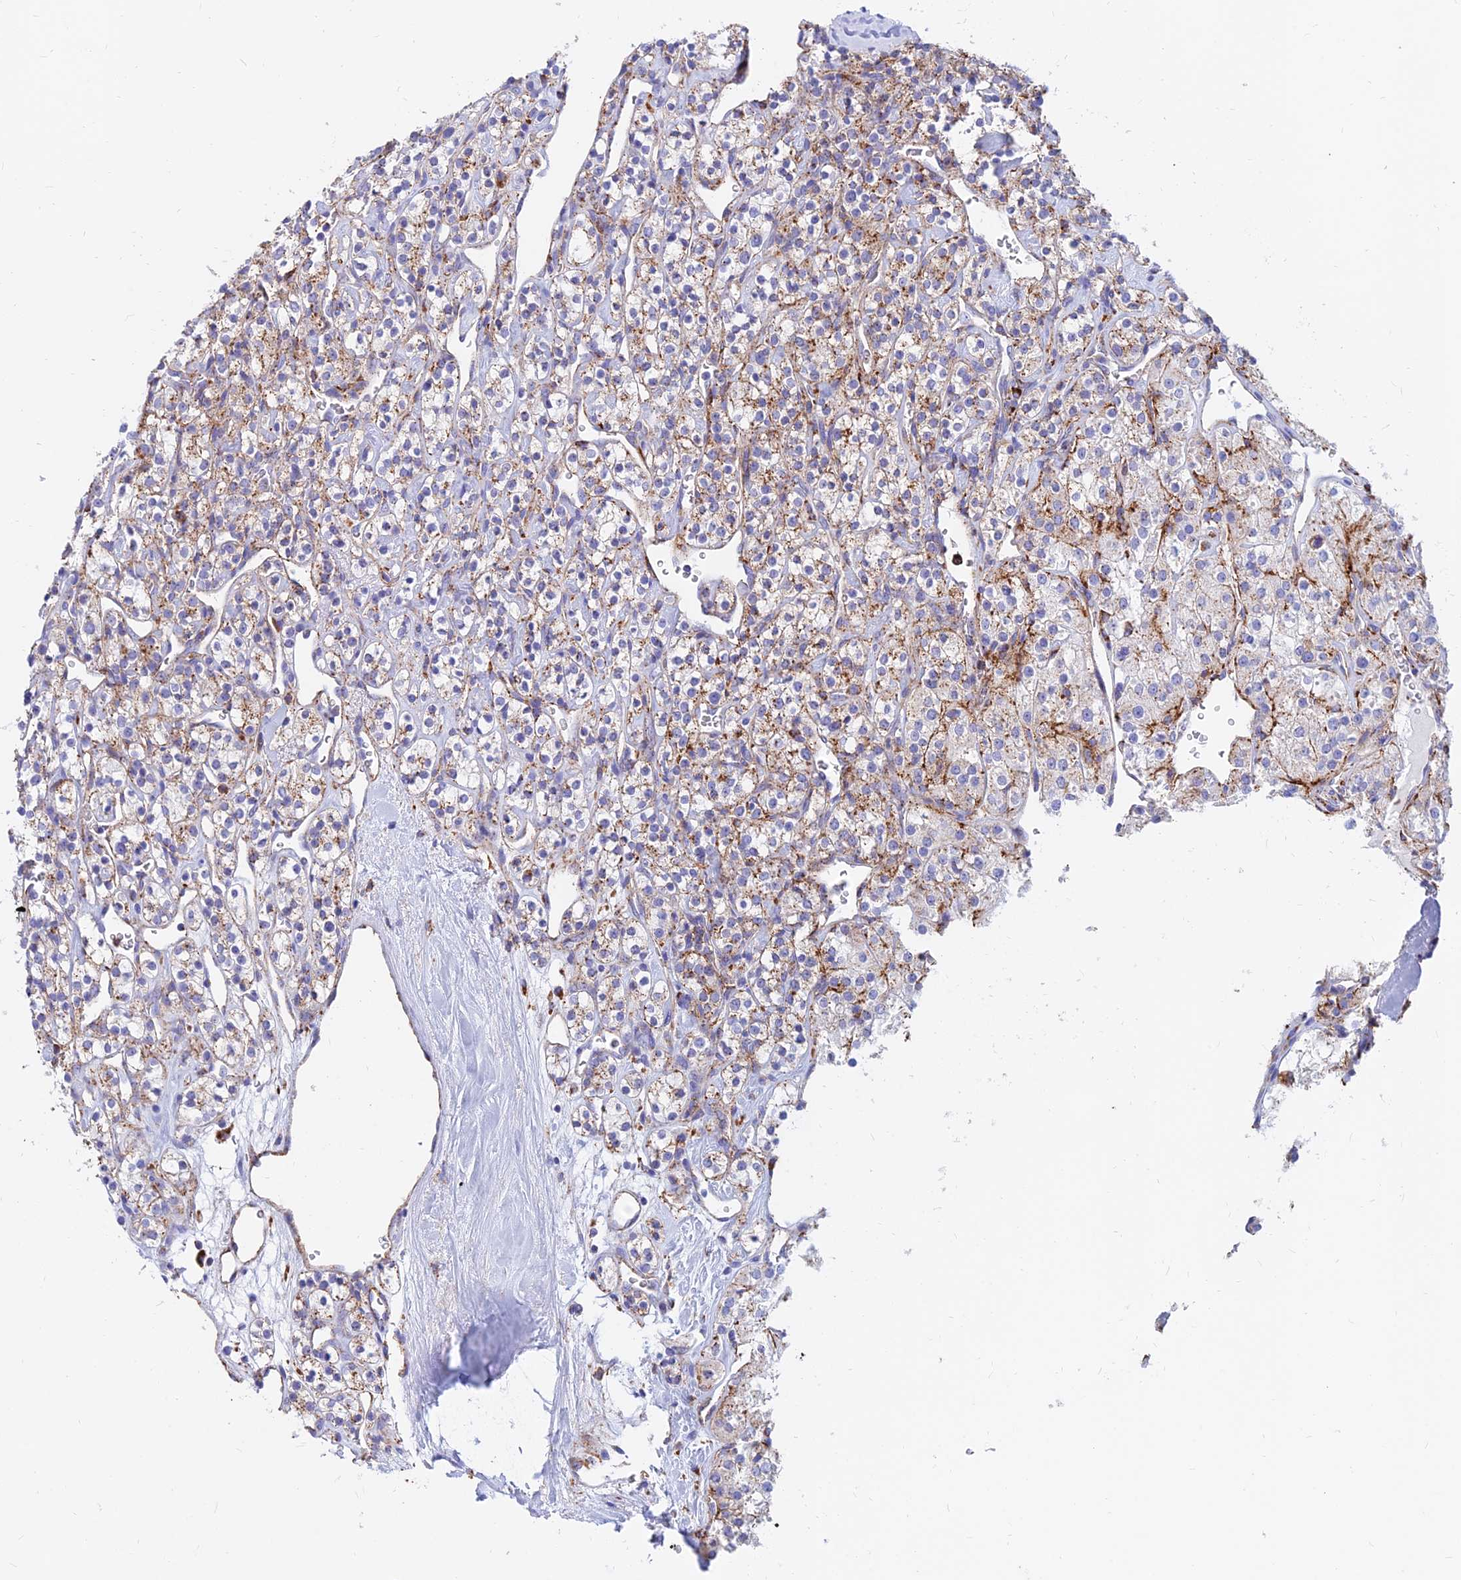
{"staining": {"intensity": "moderate", "quantity": "25%-75%", "location": "cytoplasmic/membranous"}, "tissue": "renal cancer", "cell_type": "Tumor cells", "image_type": "cancer", "snomed": [{"axis": "morphology", "description": "Adenocarcinoma, NOS"}, {"axis": "topography", "description": "Kidney"}], "caption": "There is medium levels of moderate cytoplasmic/membranous positivity in tumor cells of adenocarcinoma (renal), as demonstrated by immunohistochemical staining (brown color).", "gene": "SPNS1", "patient": {"sex": "male", "age": 77}}